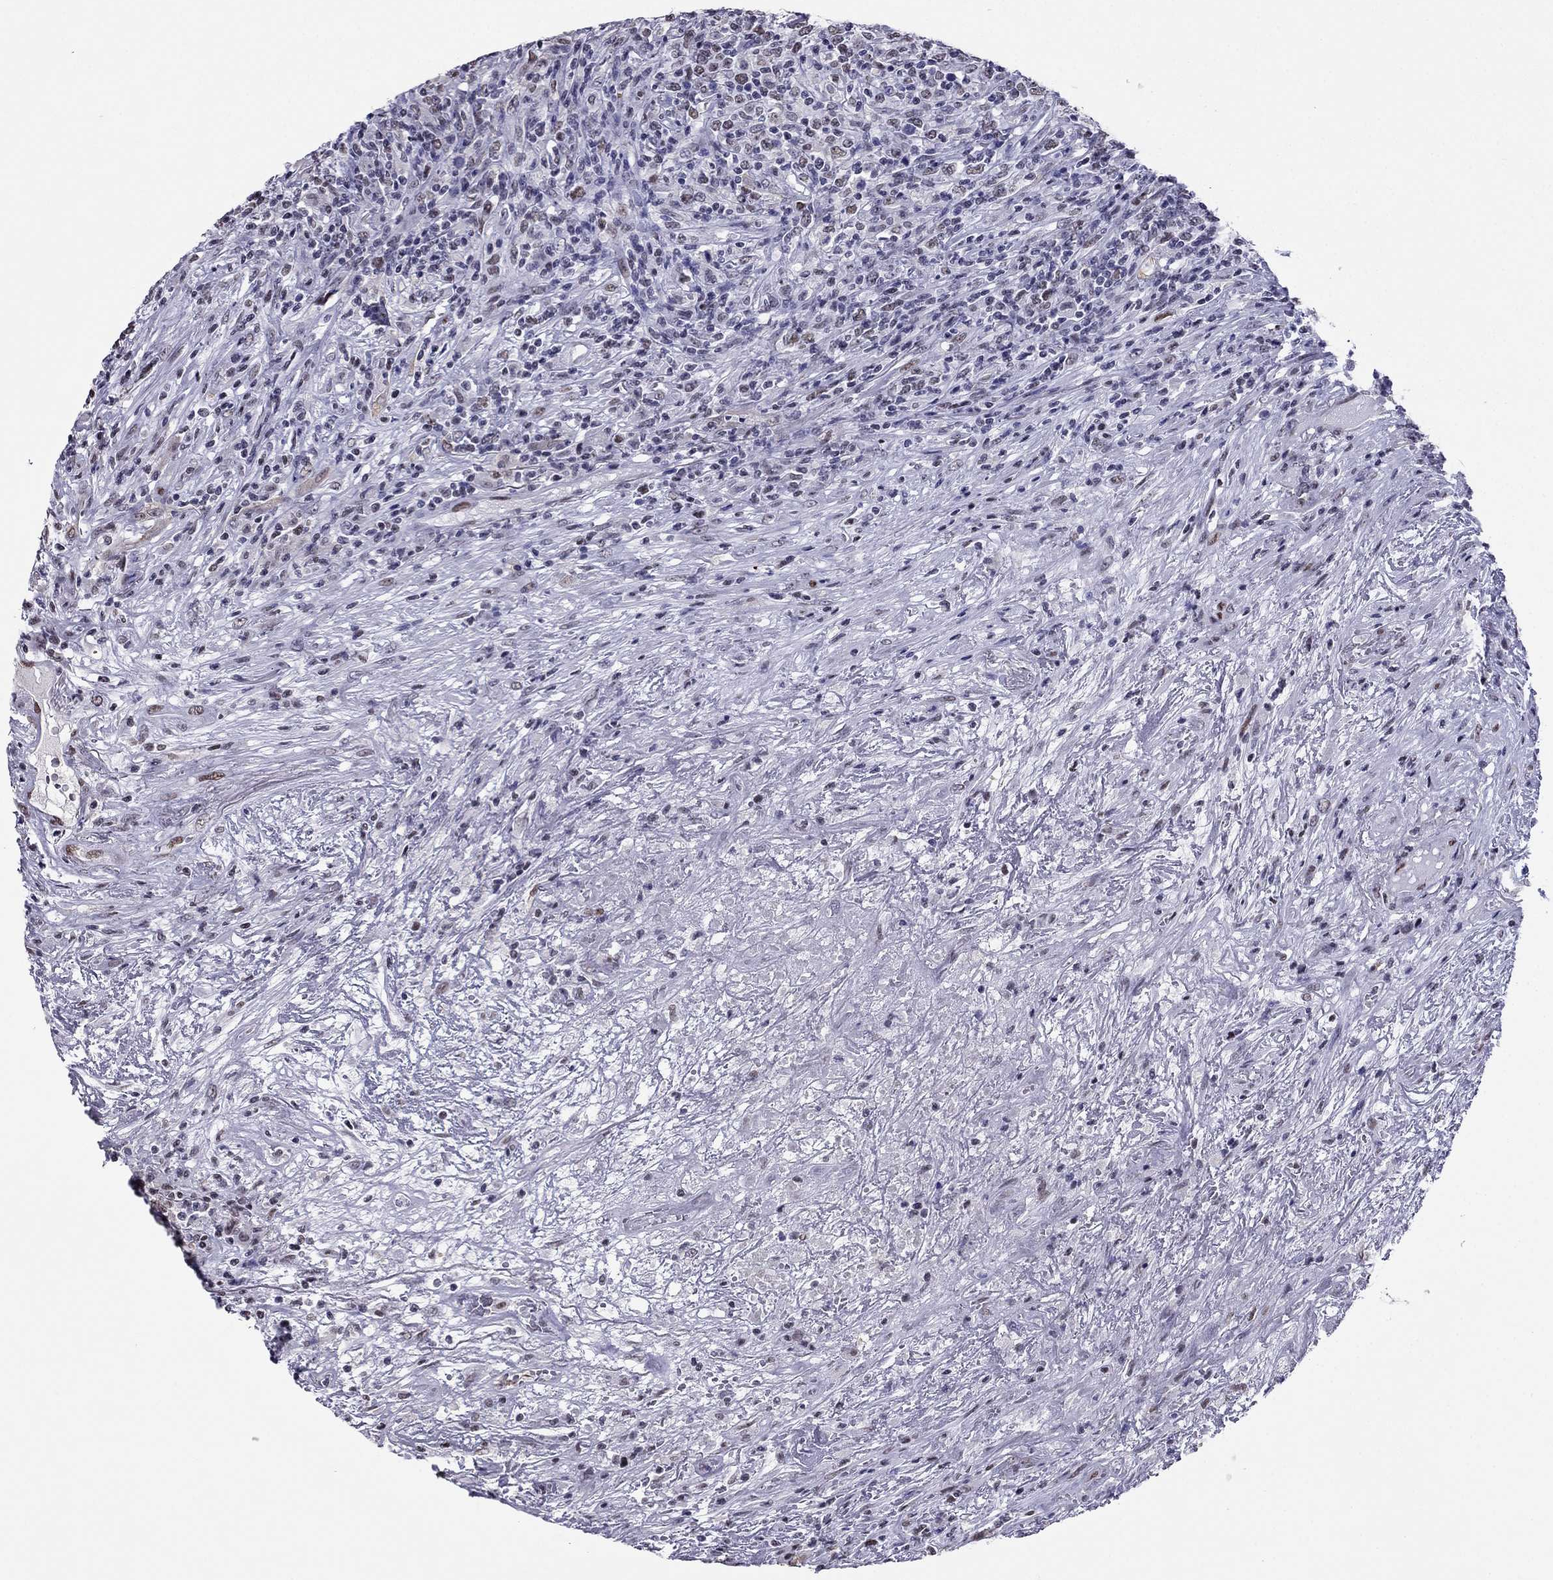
{"staining": {"intensity": "negative", "quantity": "none", "location": "none"}, "tissue": "lymphoma", "cell_type": "Tumor cells", "image_type": "cancer", "snomed": [{"axis": "morphology", "description": "Malignant lymphoma, non-Hodgkin's type, High grade"}, {"axis": "topography", "description": "Lung"}], "caption": "Immunohistochemistry (IHC) of lymphoma exhibits no staining in tumor cells.", "gene": "PPM1G", "patient": {"sex": "male", "age": 79}}